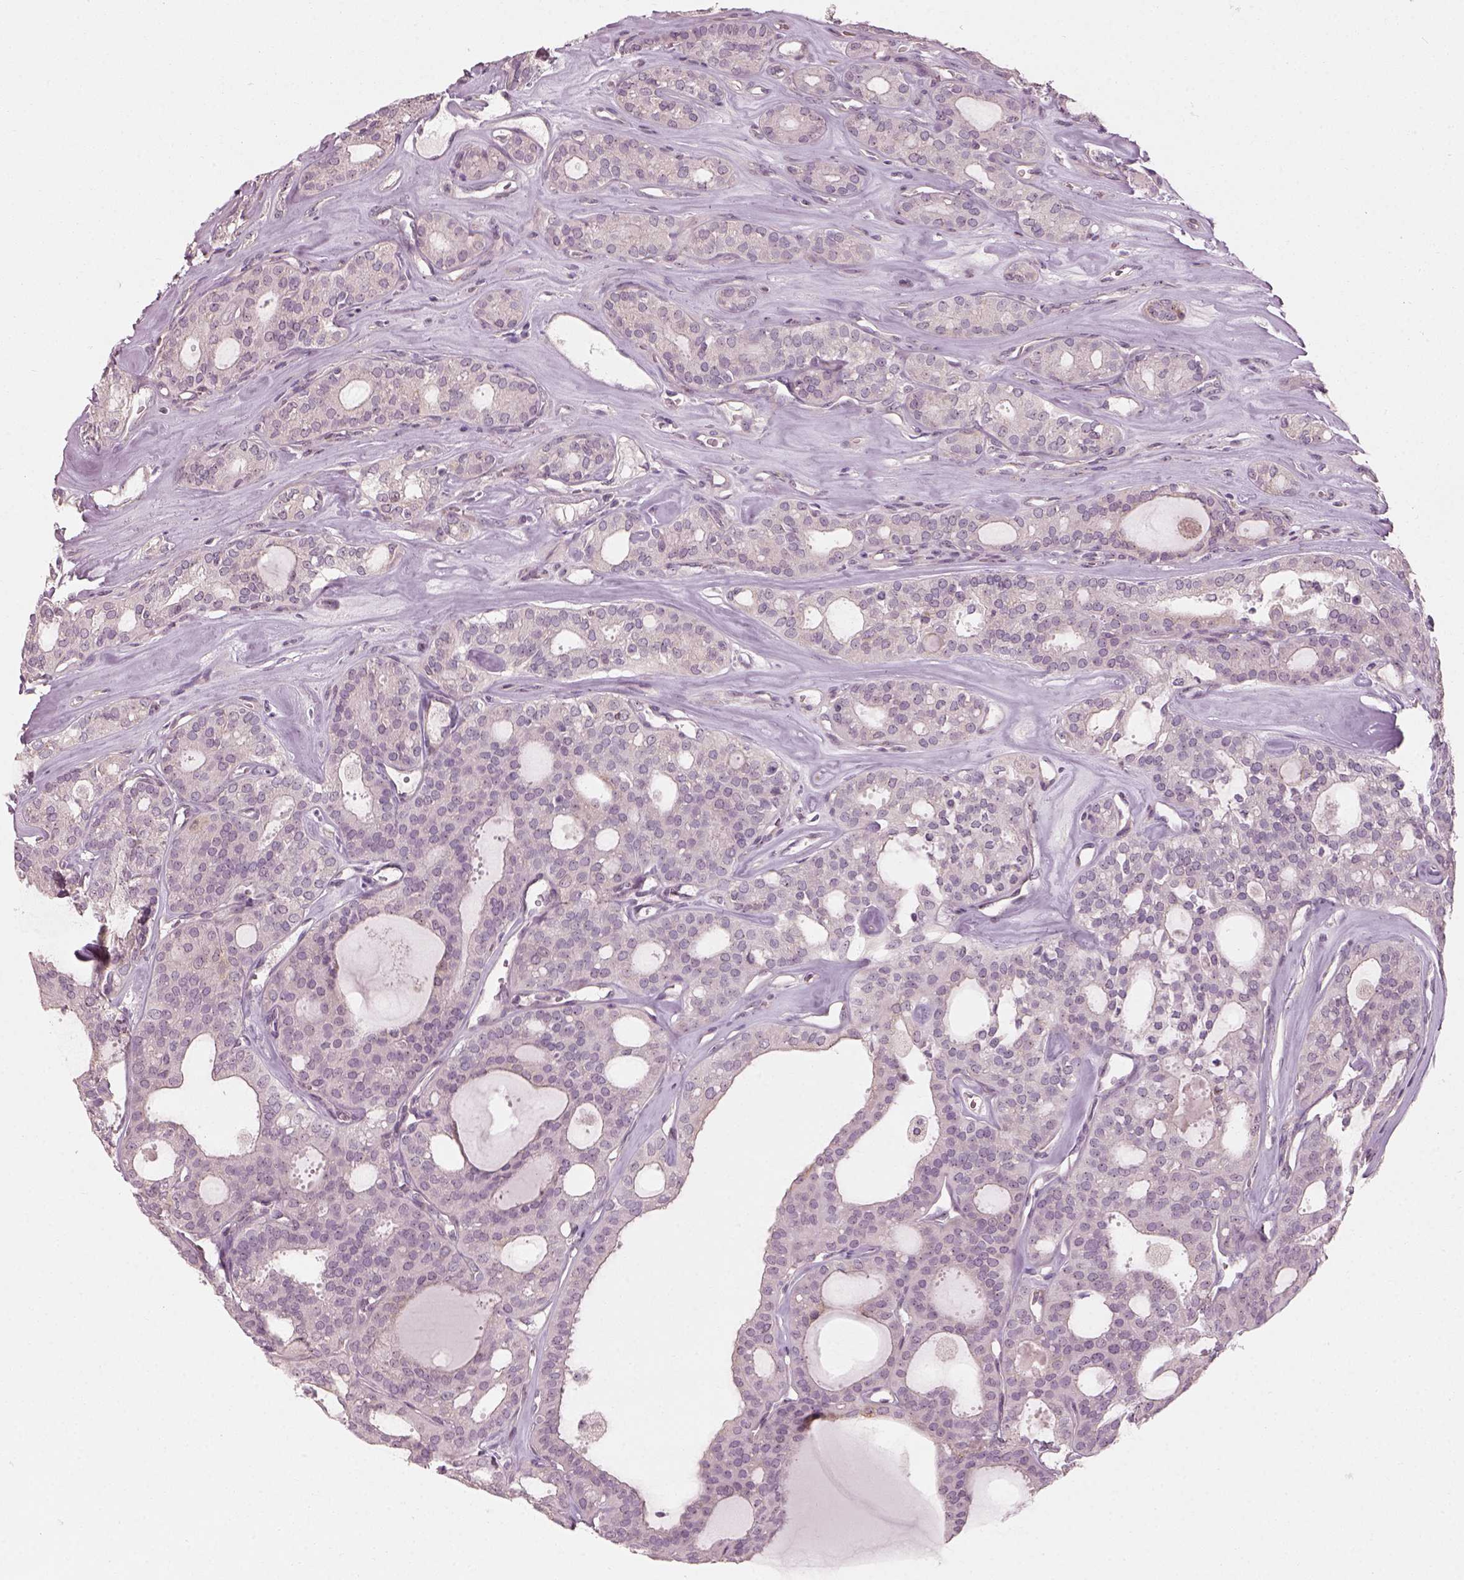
{"staining": {"intensity": "negative", "quantity": "none", "location": "none"}, "tissue": "thyroid cancer", "cell_type": "Tumor cells", "image_type": "cancer", "snomed": [{"axis": "morphology", "description": "Follicular adenoma carcinoma, NOS"}, {"axis": "topography", "description": "Thyroid gland"}], "caption": "Tumor cells show no significant positivity in thyroid cancer (follicular adenoma carcinoma).", "gene": "CDS1", "patient": {"sex": "male", "age": 75}}